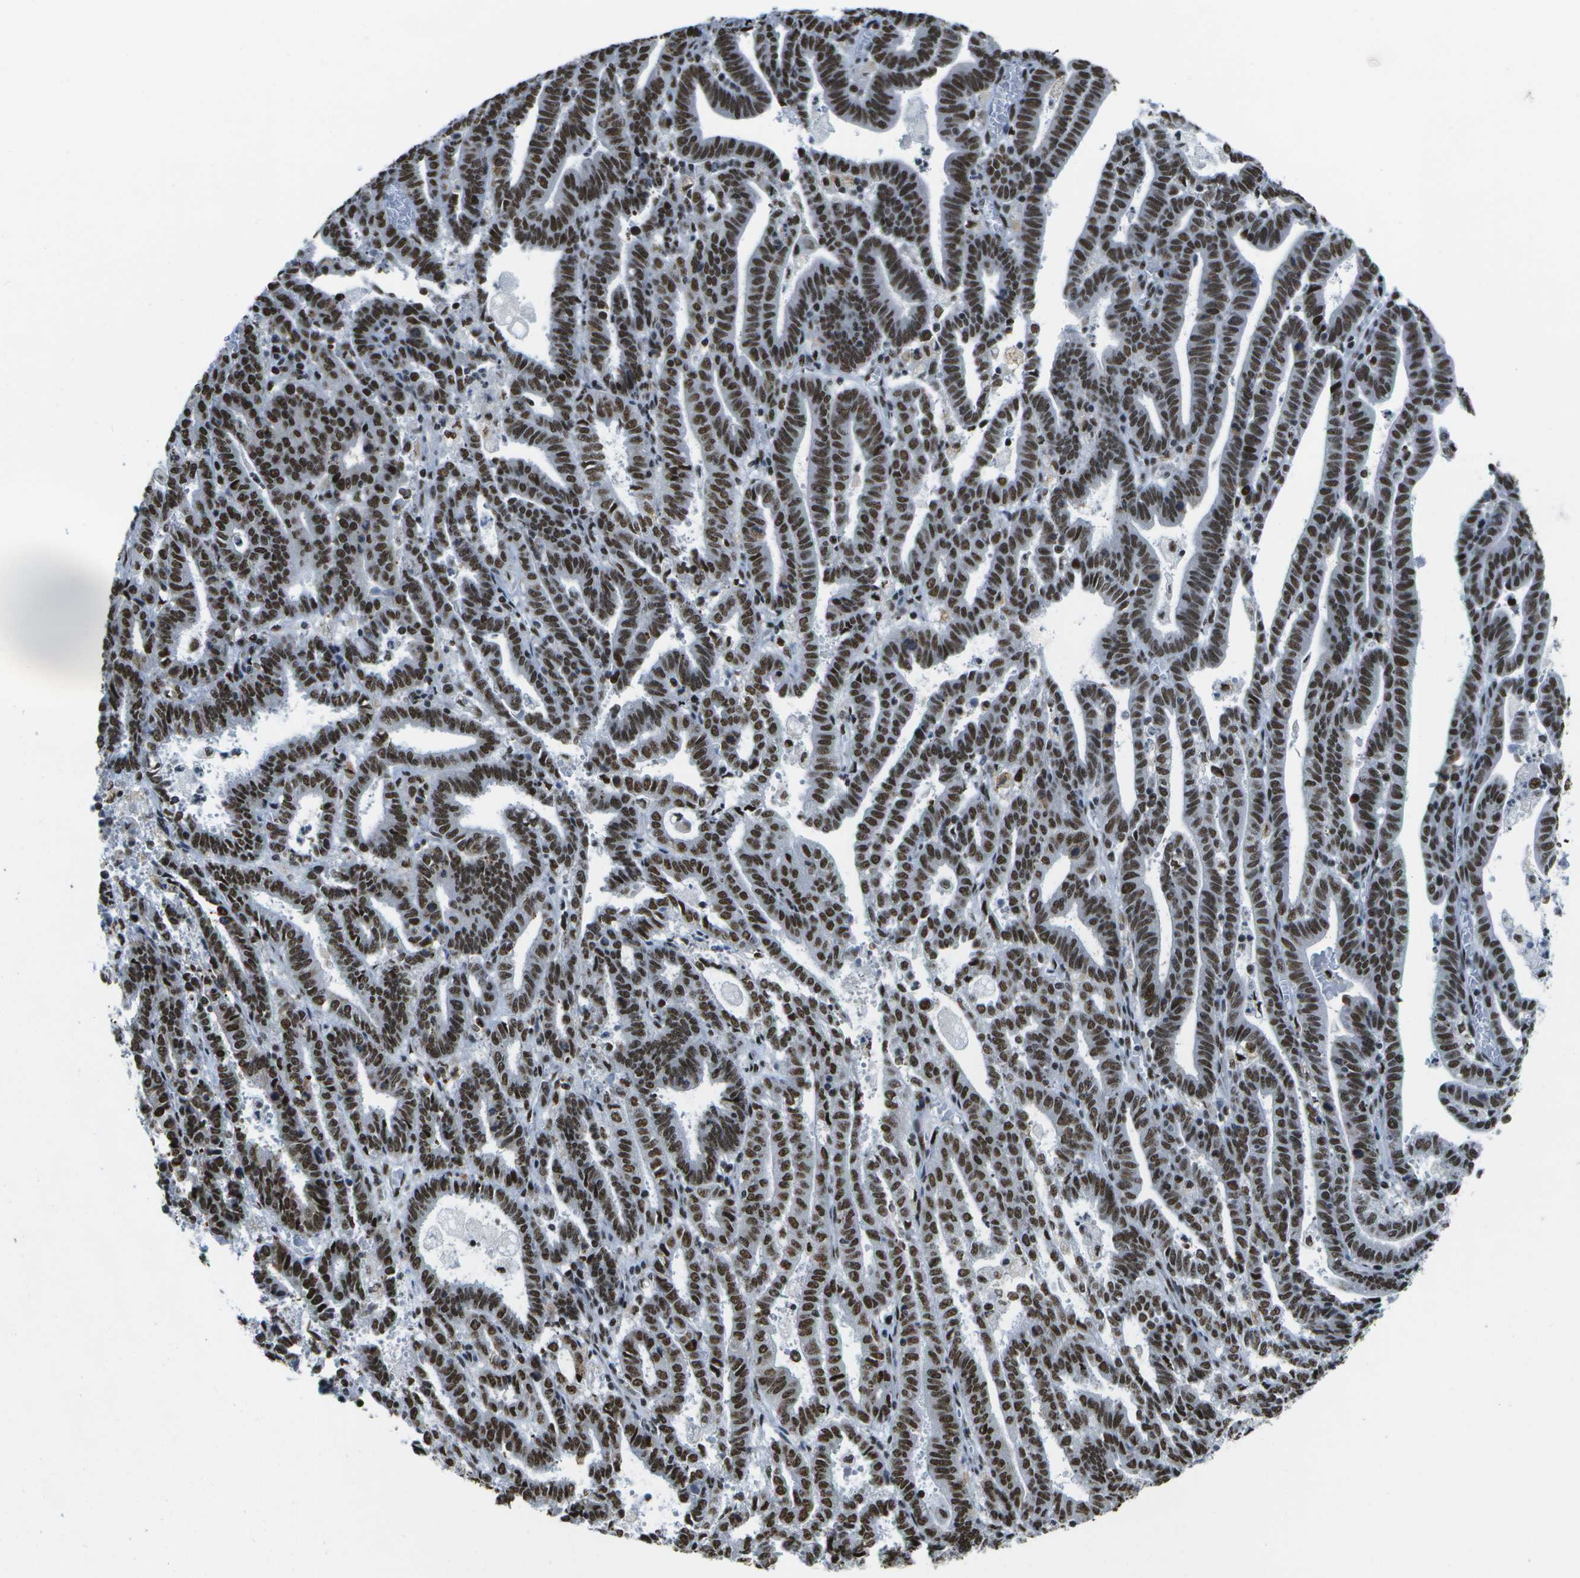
{"staining": {"intensity": "strong", "quantity": ">75%", "location": "nuclear"}, "tissue": "endometrial cancer", "cell_type": "Tumor cells", "image_type": "cancer", "snomed": [{"axis": "morphology", "description": "Adenocarcinoma, NOS"}, {"axis": "topography", "description": "Uterus"}], "caption": "The micrograph displays a brown stain indicating the presence of a protein in the nuclear of tumor cells in endometrial cancer.", "gene": "NSRP1", "patient": {"sex": "female", "age": 83}}